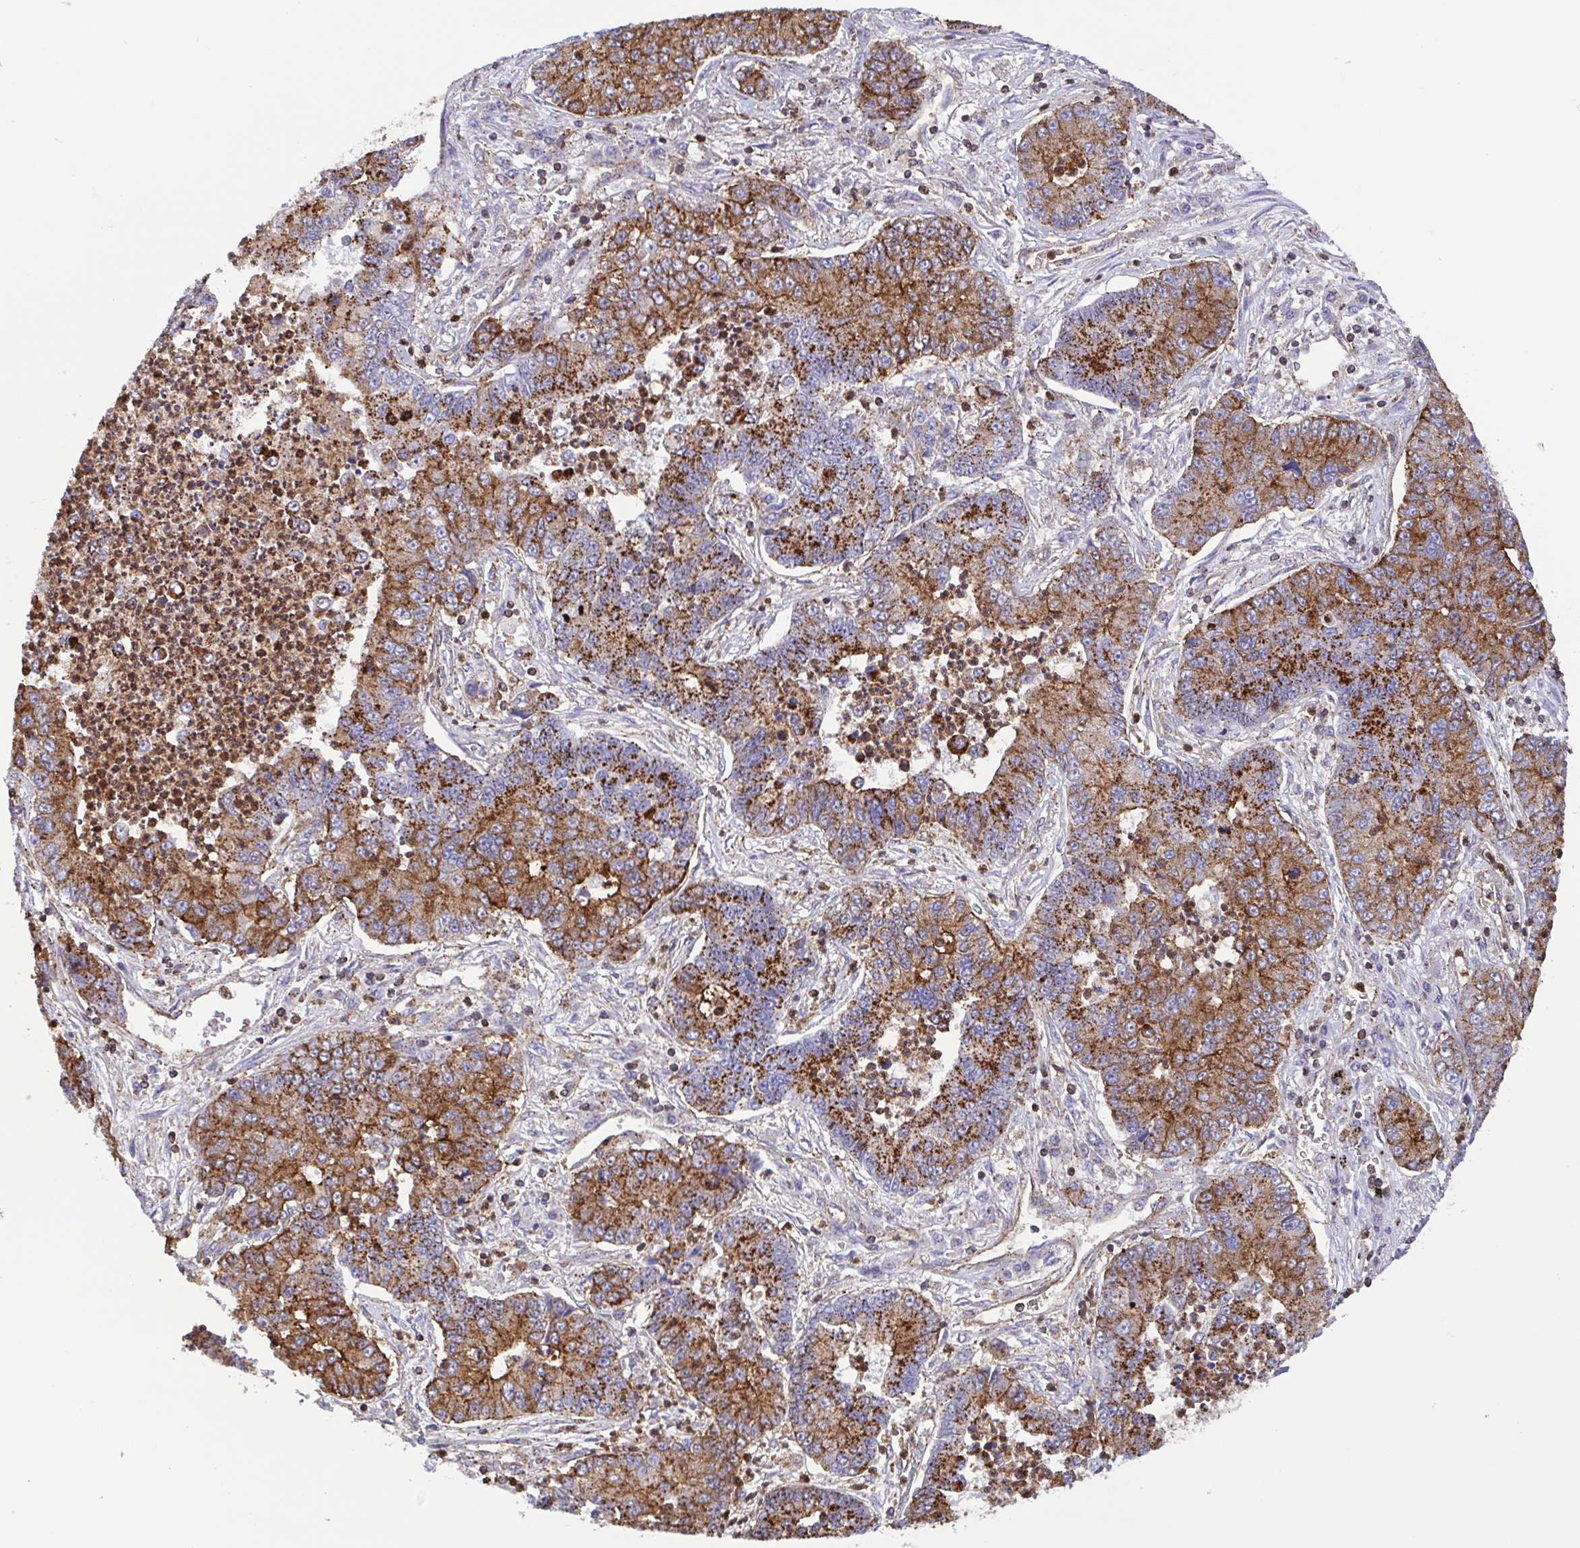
{"staining": {"intensity": "moderate", "quantity": ">75%", "location": "cytoplasmic/membranous"}, "tissue": "lung cancer", "cell_type": "Tumor cells", "image_type": "cancer", "snomed": [{"axis": "morphology", "description": "Adenocarcinoma, NOS"}, {"axis": "topography", "description": "Lung"}], "caption": "The immunohistochemical stain highlights moderate cytoplasmic/membranous positivity in tumor cells of lung cancer (adenocarcinoma) tissue. Immunohistochemistry stains the protein of interest in brown and the nuclei are stained blue.", "gene": "CHMP1B", "patient": {"sex": "female", "age": 57}}